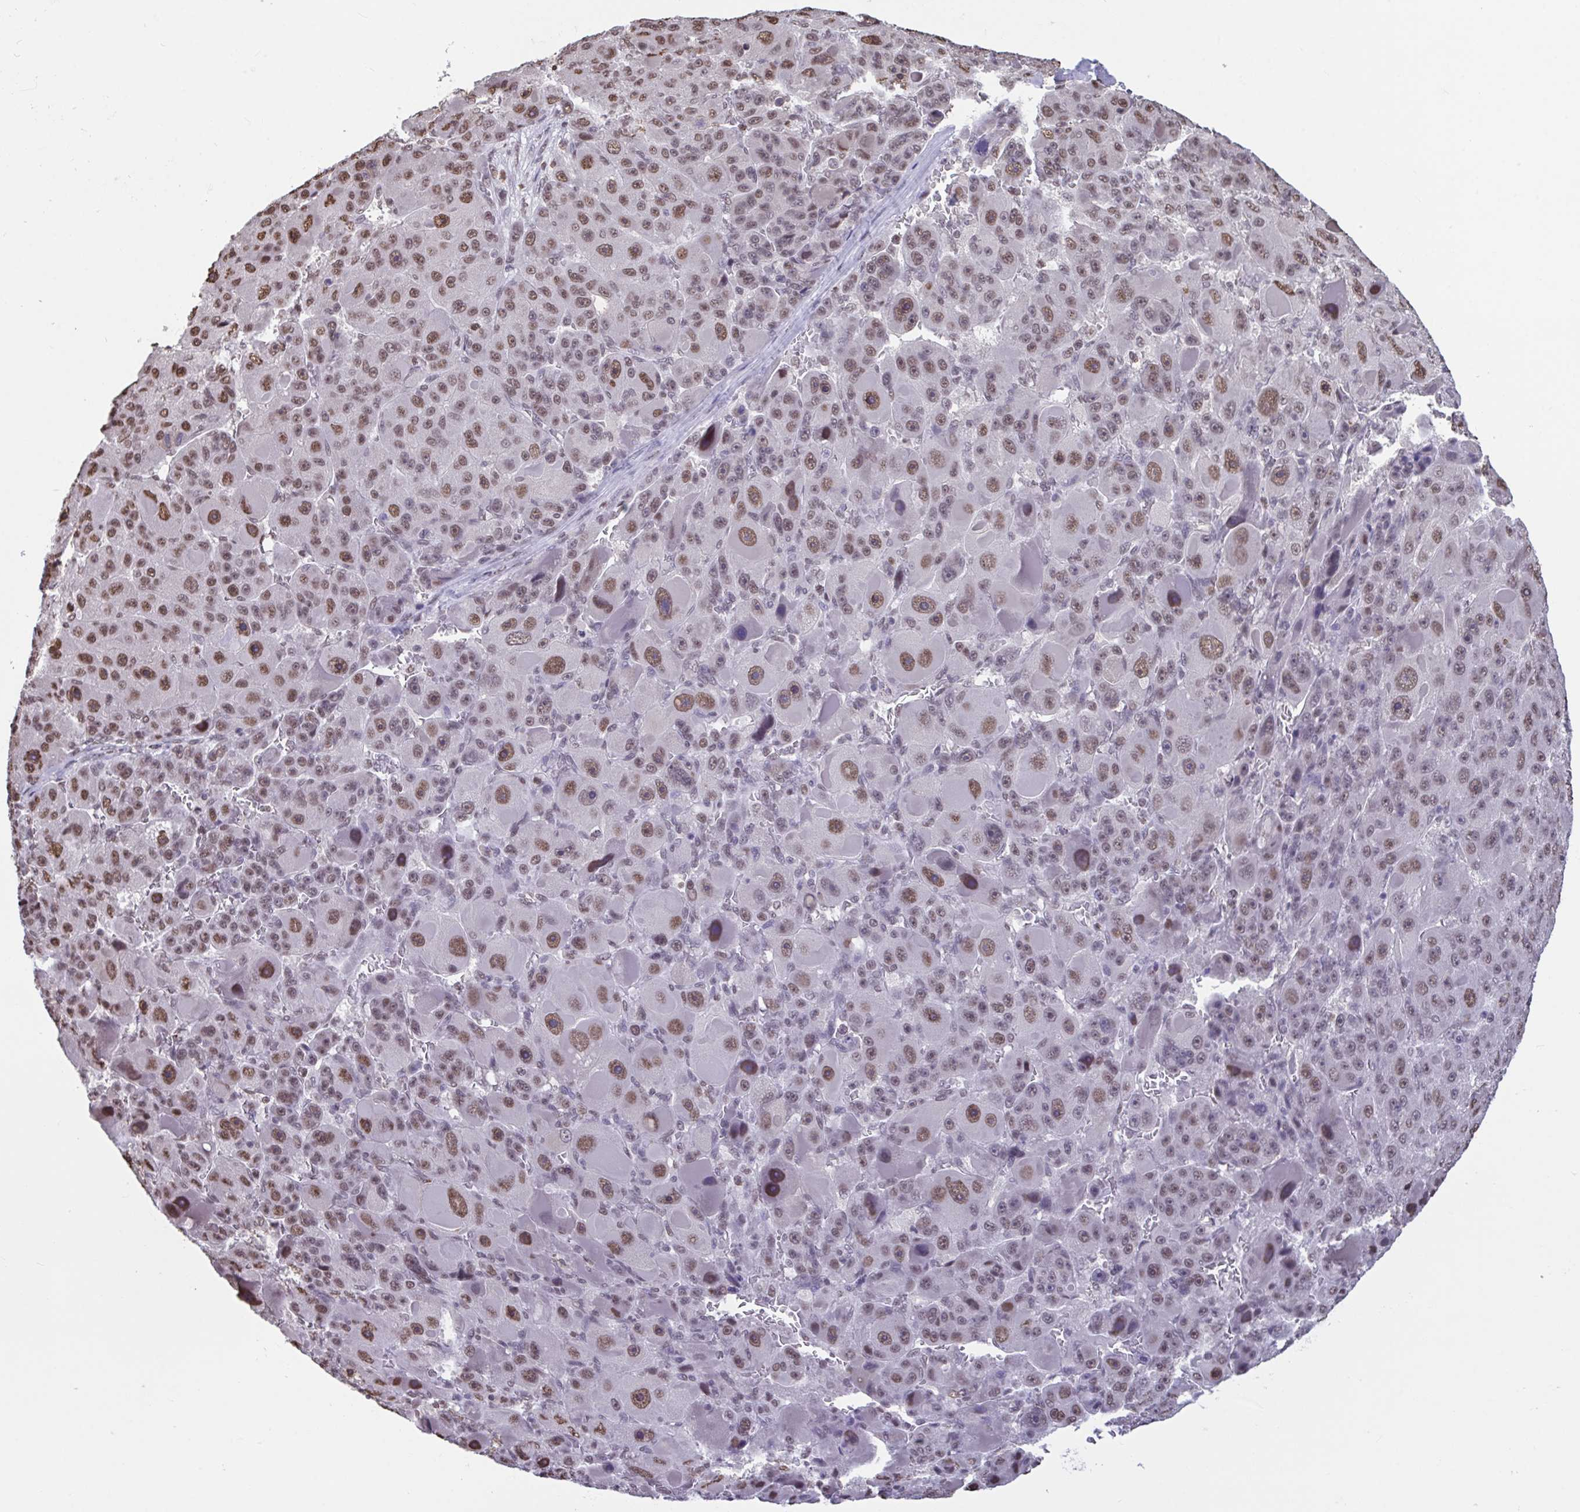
{"staining": {"intensity": "moderate", "quantity": ">75%", "location": "nuclear"}, "tissue": "liver cancer", "cell_type": "Tumor cells", "image_type": "cancer", "snomed": [{"axis": "morphology", "description": "Carcinoma, Hepatocellular, NOS"}, {"axis": "topography", "description": "Liver"}], "caption": "The histopathology image demonstrates staining of hepatocellular carcinoma (liver), revealing moderate nuclear protein positivity (brown color) within tumor cells. (Brightfield microscopy of DAB IHC at high magnification).", "gene": "HNRNPDL", "patient": {"sex": "male", "age": 76}}